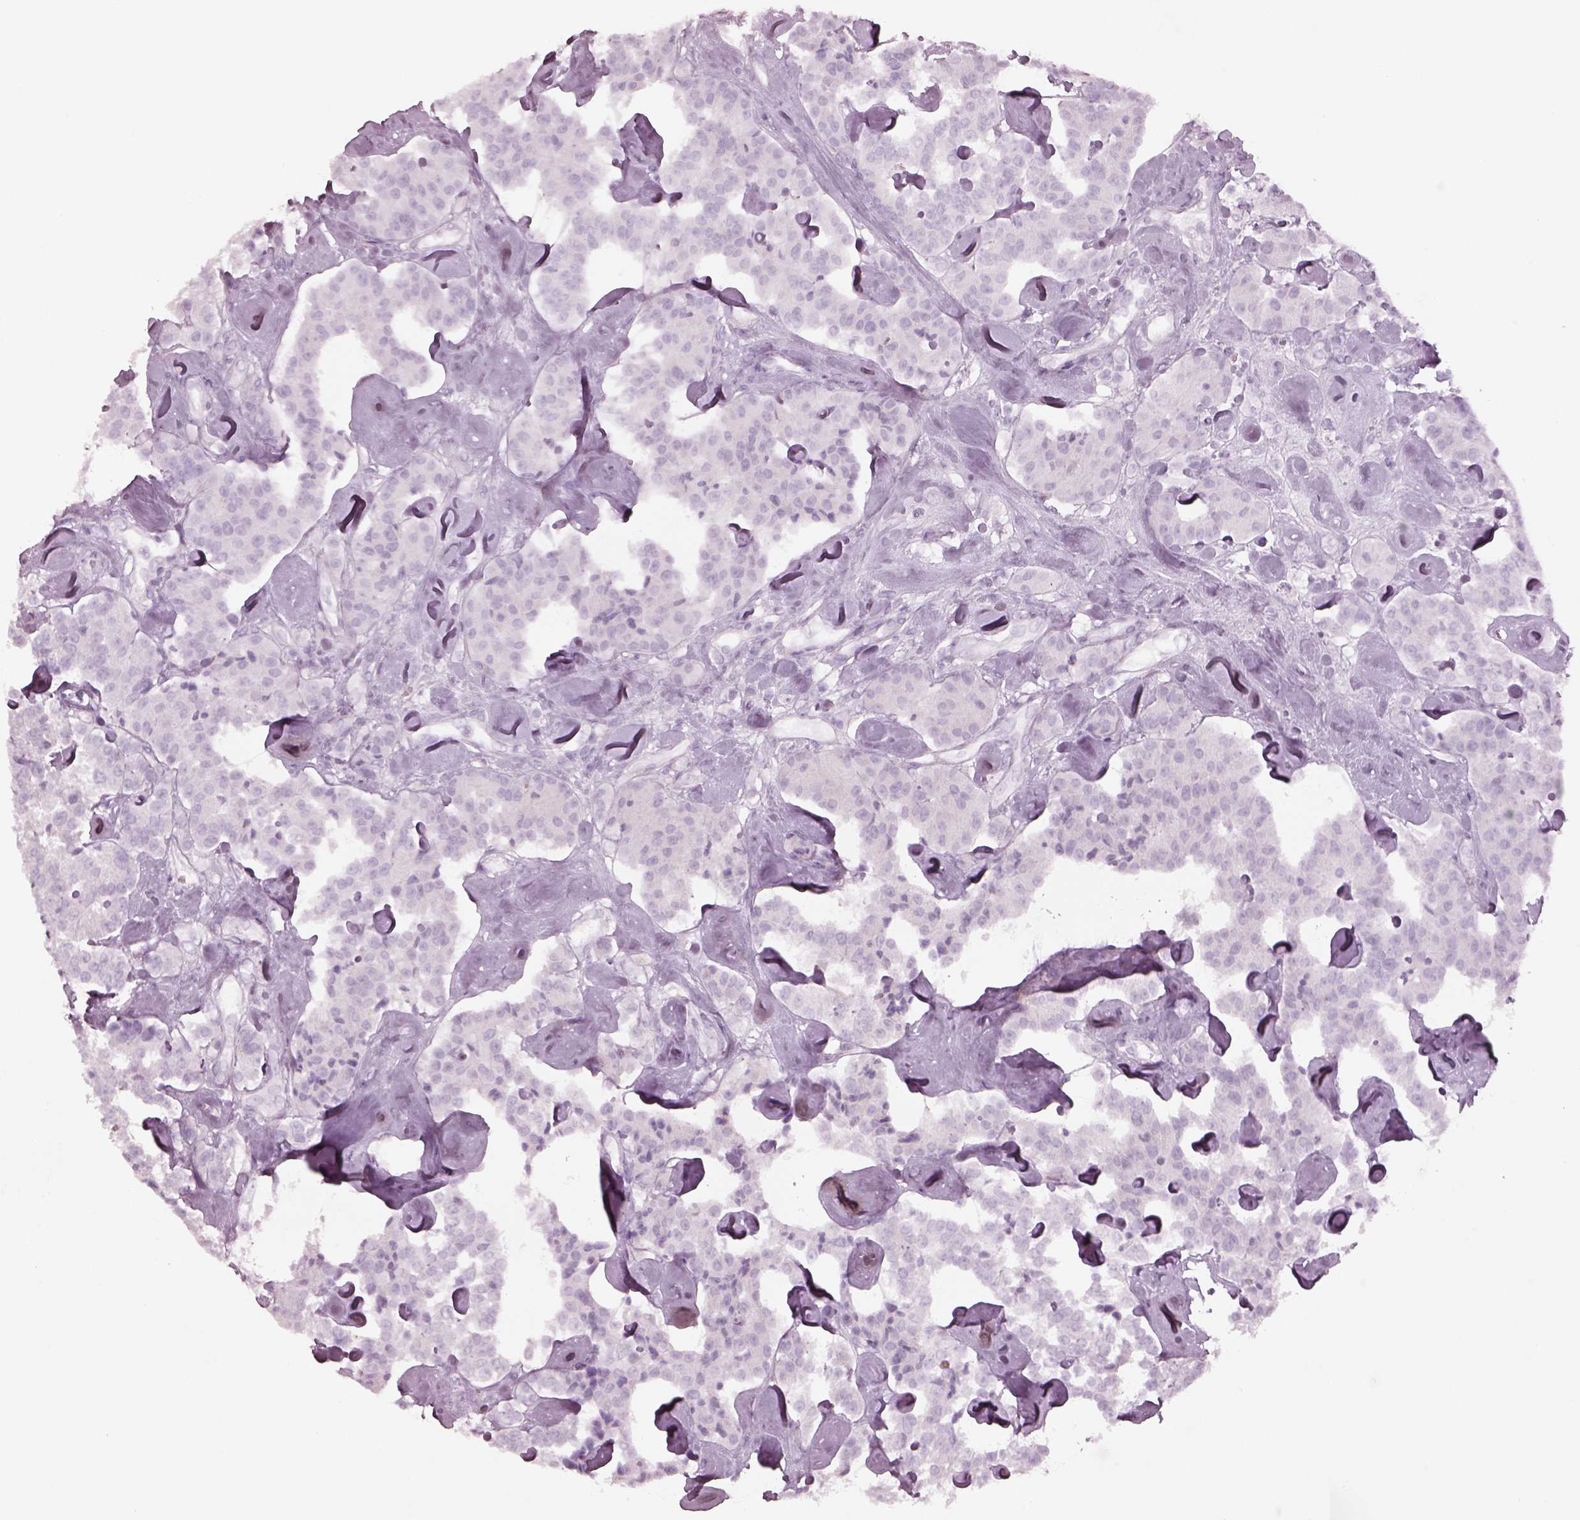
{"staining": {"intensity": "negative", "quantity": "none", "location": "none"}, "tissue": "carcinoid", "cell_type": "Tumor cells", "image_type": "cancer", "snomed": [{"axis": "morphology", "description": "Carcinoid, malignant, NOS"}, {"axis": "topography", "description": "Pancreas"}], "caption": "Protein analysis of carcinoid reveals no significant positivity in tumor cells. (Stains: DAB (3,3'-diaminobenzidine) immunohistochemistry with hematoxylin counter stain, Microscopy: brightfield microscopy at high magnification).", "gene": "SPATA6L", "patient": {"sex": "male", "age": 41}}